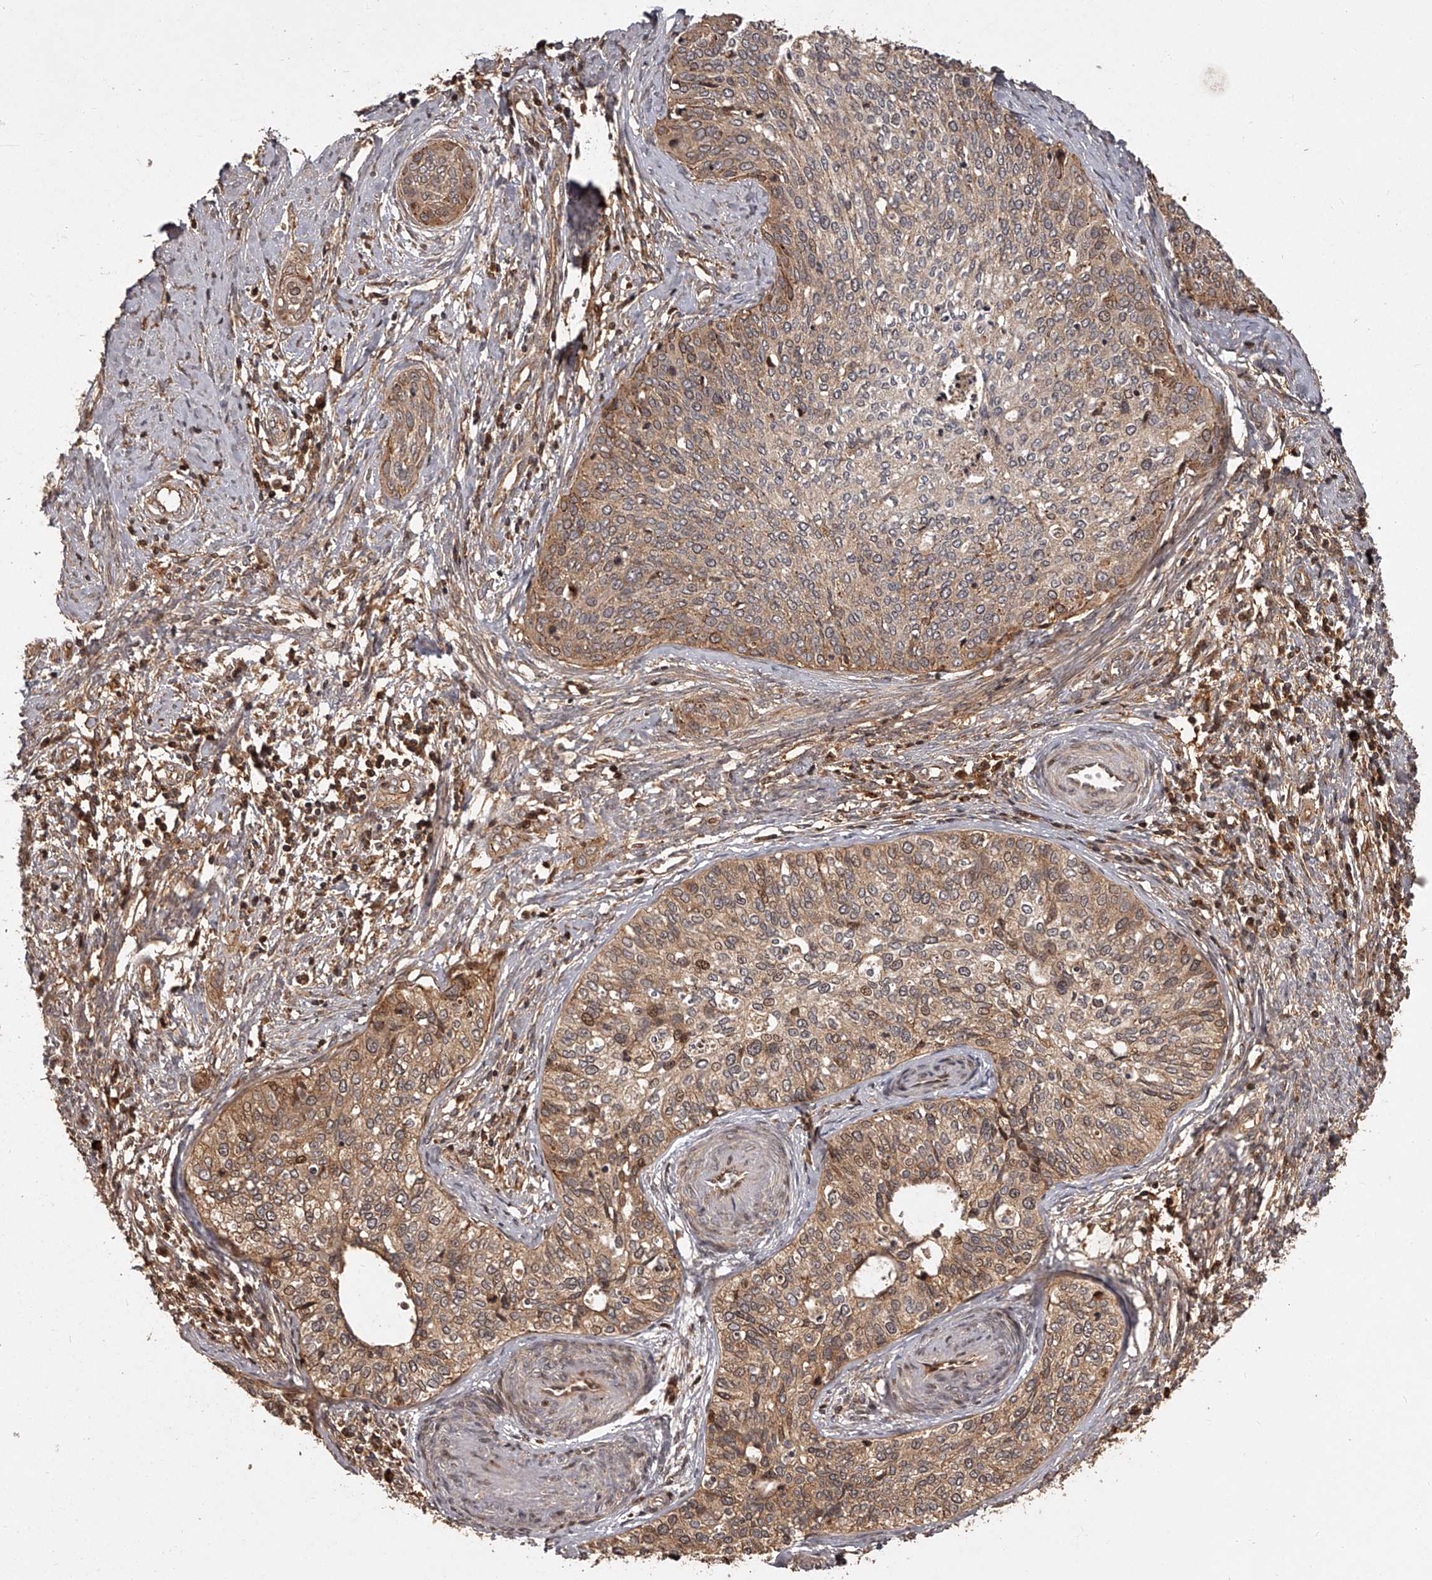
{"staining": {"intensity": "weak", "quantity": ">75%", "location": "cytoplasmic/membranous"}, "tissue": "cervical cancer", "cell_type": "Tumor cells", "image_type": "cancer", "snomed": [{"axis": "morphology", "description": "Squamous cell carcinoma, NOS"}, {"axis": "topography", "description": "Cervix"}], "caption": "A low amount of weak cytoplasmic/membranous staining is seen in approximately >75% of tumor cells in cervical cancer tissue.", "gene": "CRYZL1", "patient": {"sex": "female", "age": 37}}